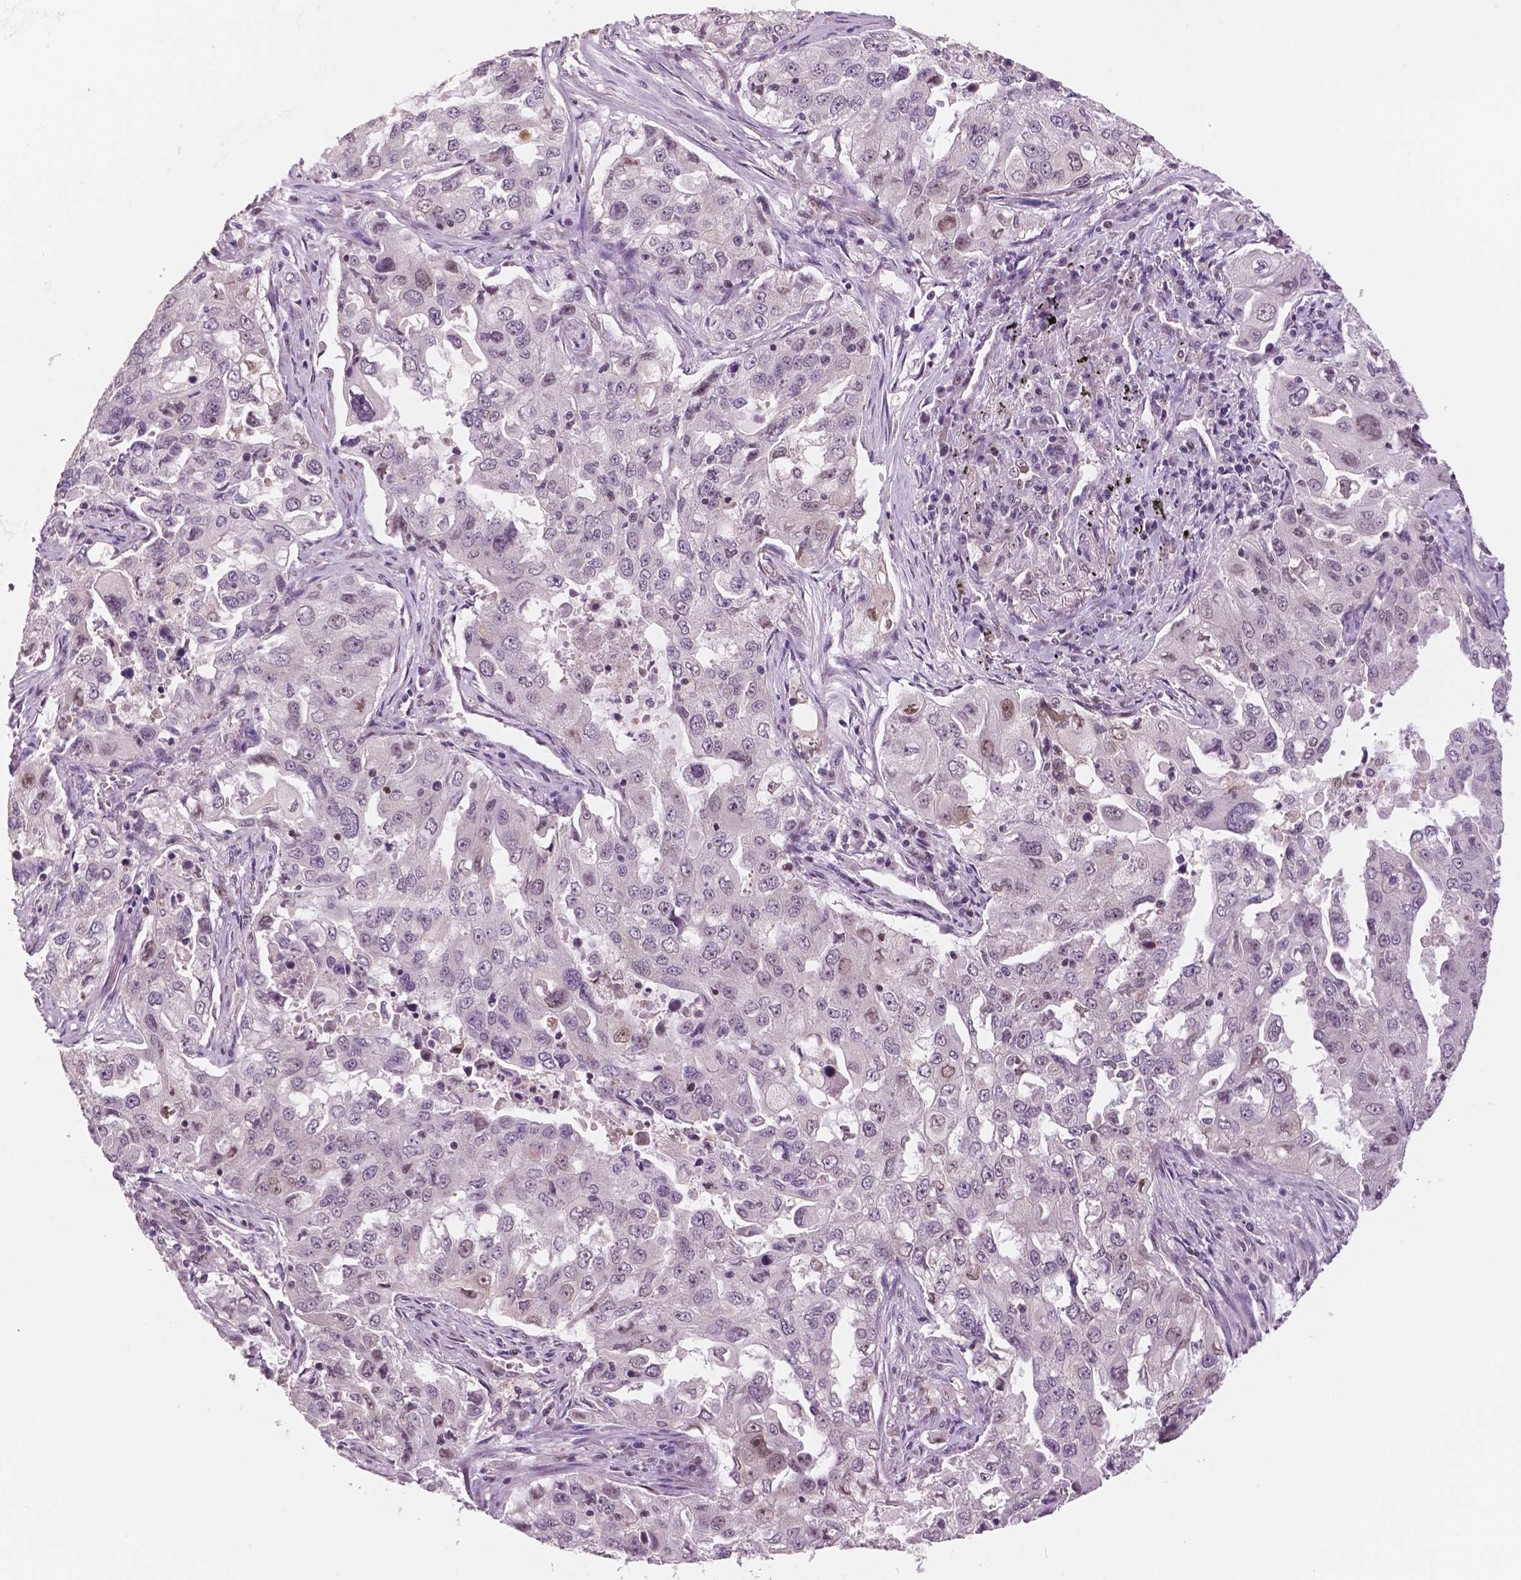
{"staining": {"intensity": "negative", "quantity": "none", "location": "none"}, "tissue": "lung cancer", "cell_type": "Tumor cells", "image_type": "cancer", "snomed": [{"axis": "morphology", "description": "Adenocarcinoma, NOS"}, {"axis": "topography", "description": "Lung"}], "caption": "DAB immunohistochemical staining of lung cancer (adenocarcinoma) shows no significant staining in tumor cells.", "gene": "STAT3", "patient": {"sex": "female", "age": 61}}